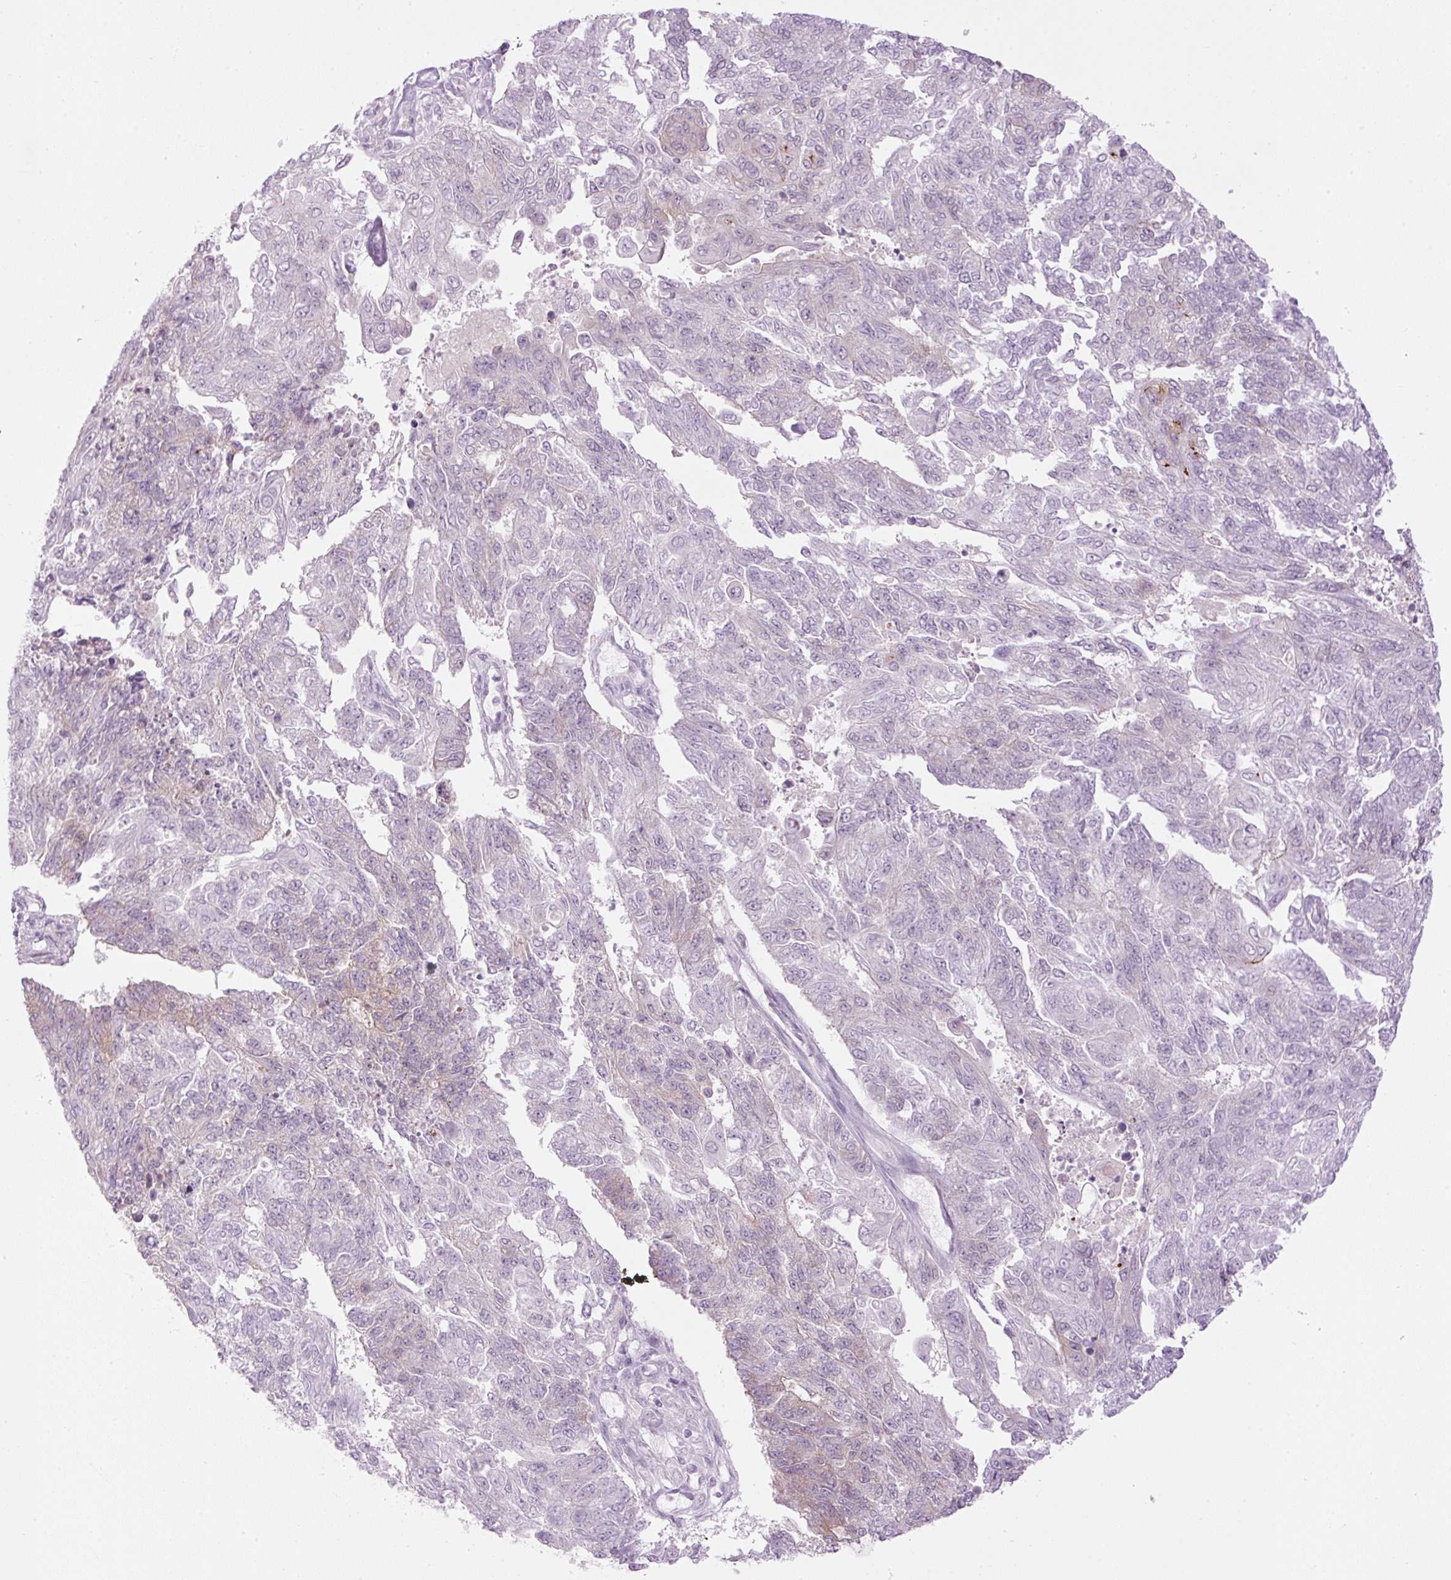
{"staining": {"intensity": "negative", "quantity": "none", "location": "none"}, "tissue": "endometrial cancer", "cell_type": "Tumor cells", "image_type": "cancer", "snomed": [{"axis": "morphology", "description": "Adenocarcinoma, NOS"}, {"axis": "topography", "description": "Endometrium"}], "caption": "Human endometrial adenocarcinoma stained for a protein using IHC exhibits no staining in tumor cells.", "gene": "MZT2B", "patient": {"sex": "female", "age": 32}}